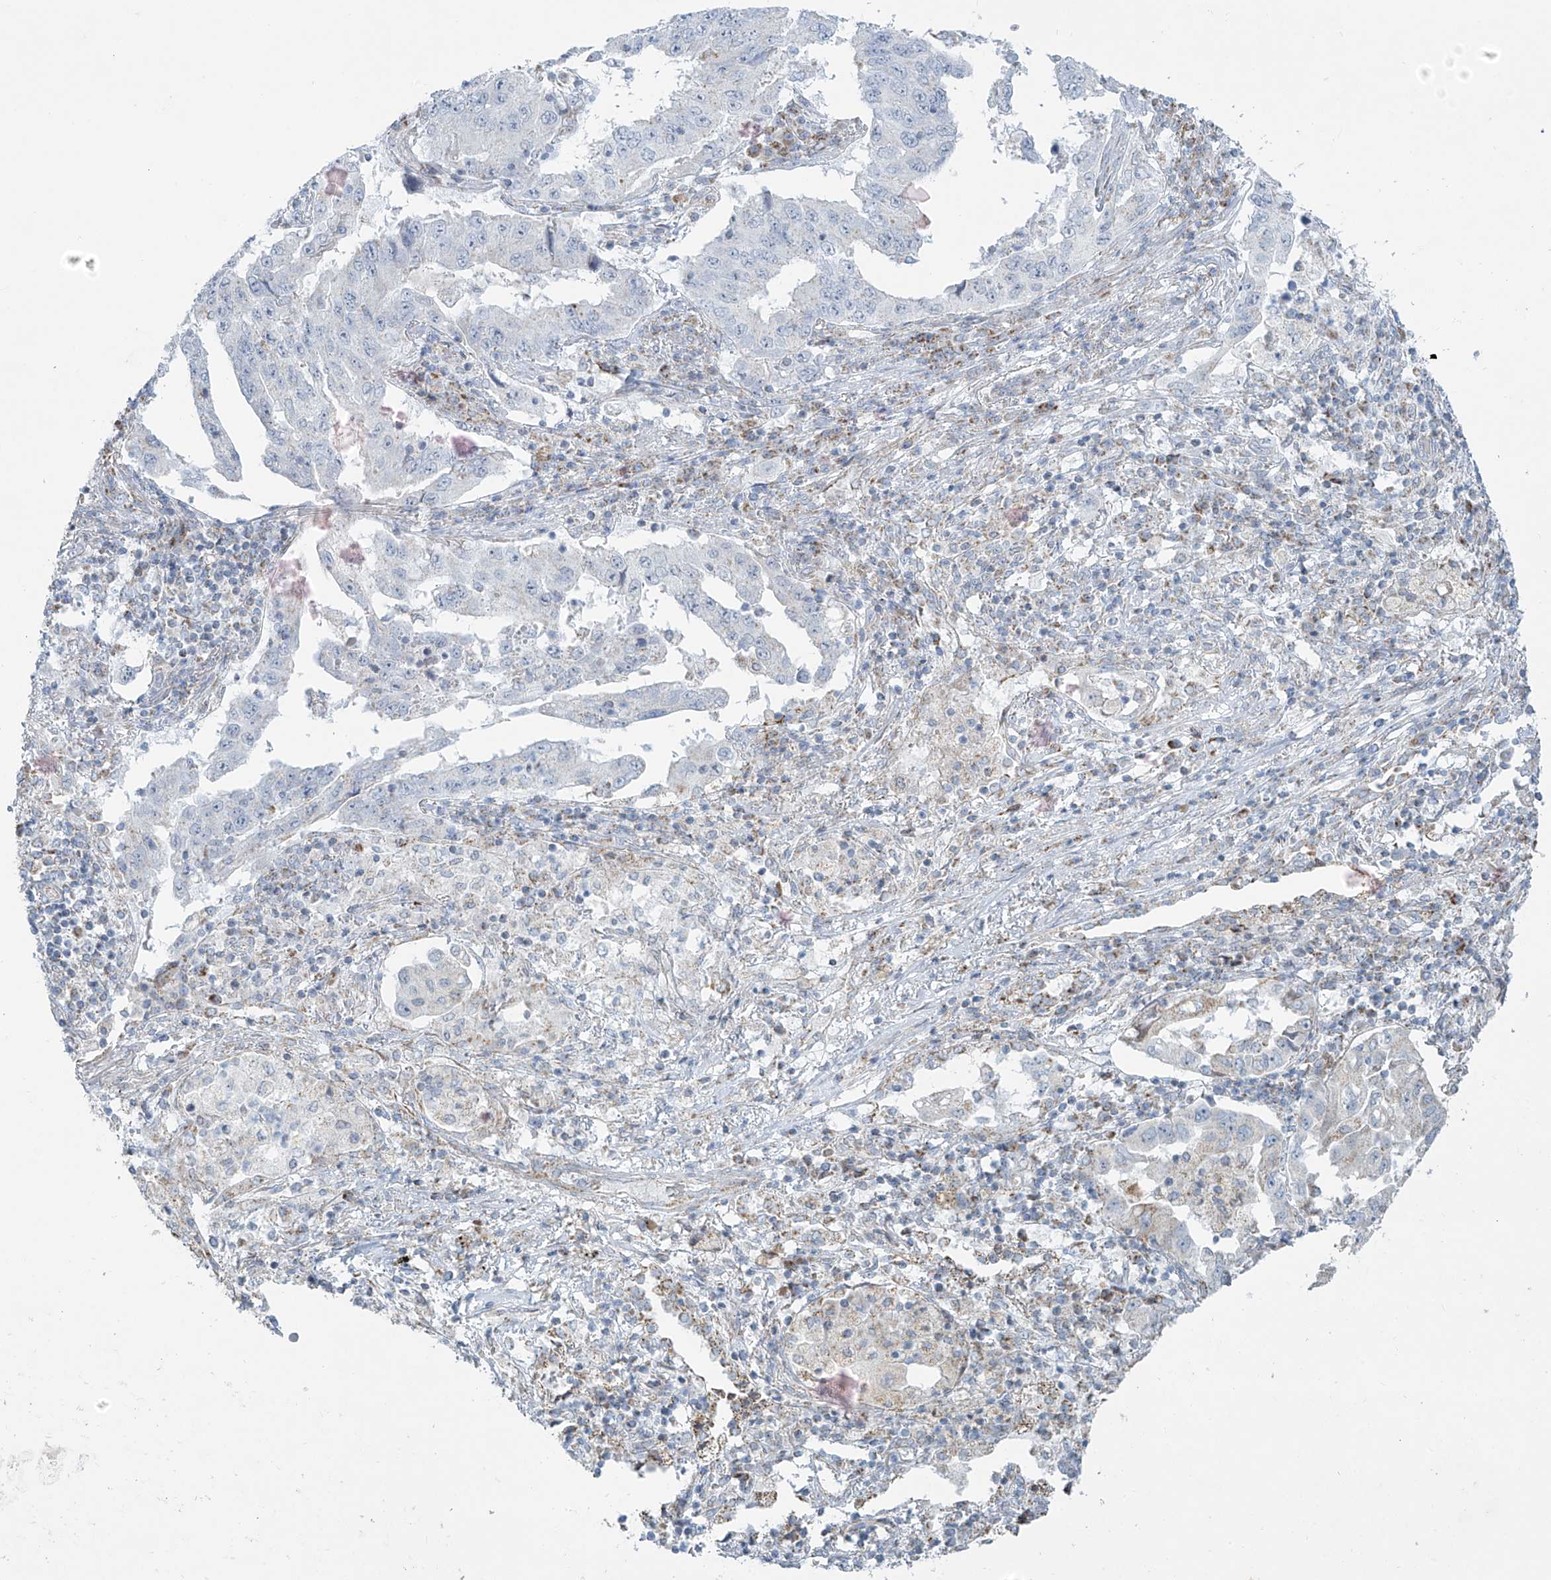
{"staining": {"intensity": "negative", "quantity": "none", "location": "none"}, "tissue": "lung cancer", "cell_type": "Tumor cells", "image_type": "cancer", "snomed": [{"axis": "morphology", "description": "Adenocarcinoma, NOS"}, {"axis": "topography", "description": "Lung"}], "caption": "A high-resolution photomicrograph shows immunohistochemistry (IHC) staining of lung cancer, which shows no significant positivity in tumor cells. The staining was performed using DAB to visualize the protein expression in brown, while the nuclei were stained in blue with hematoxylin (Magnification: 20x).", "gene": "SMDT1", "patient": {"sex": "female", "age": 51}}